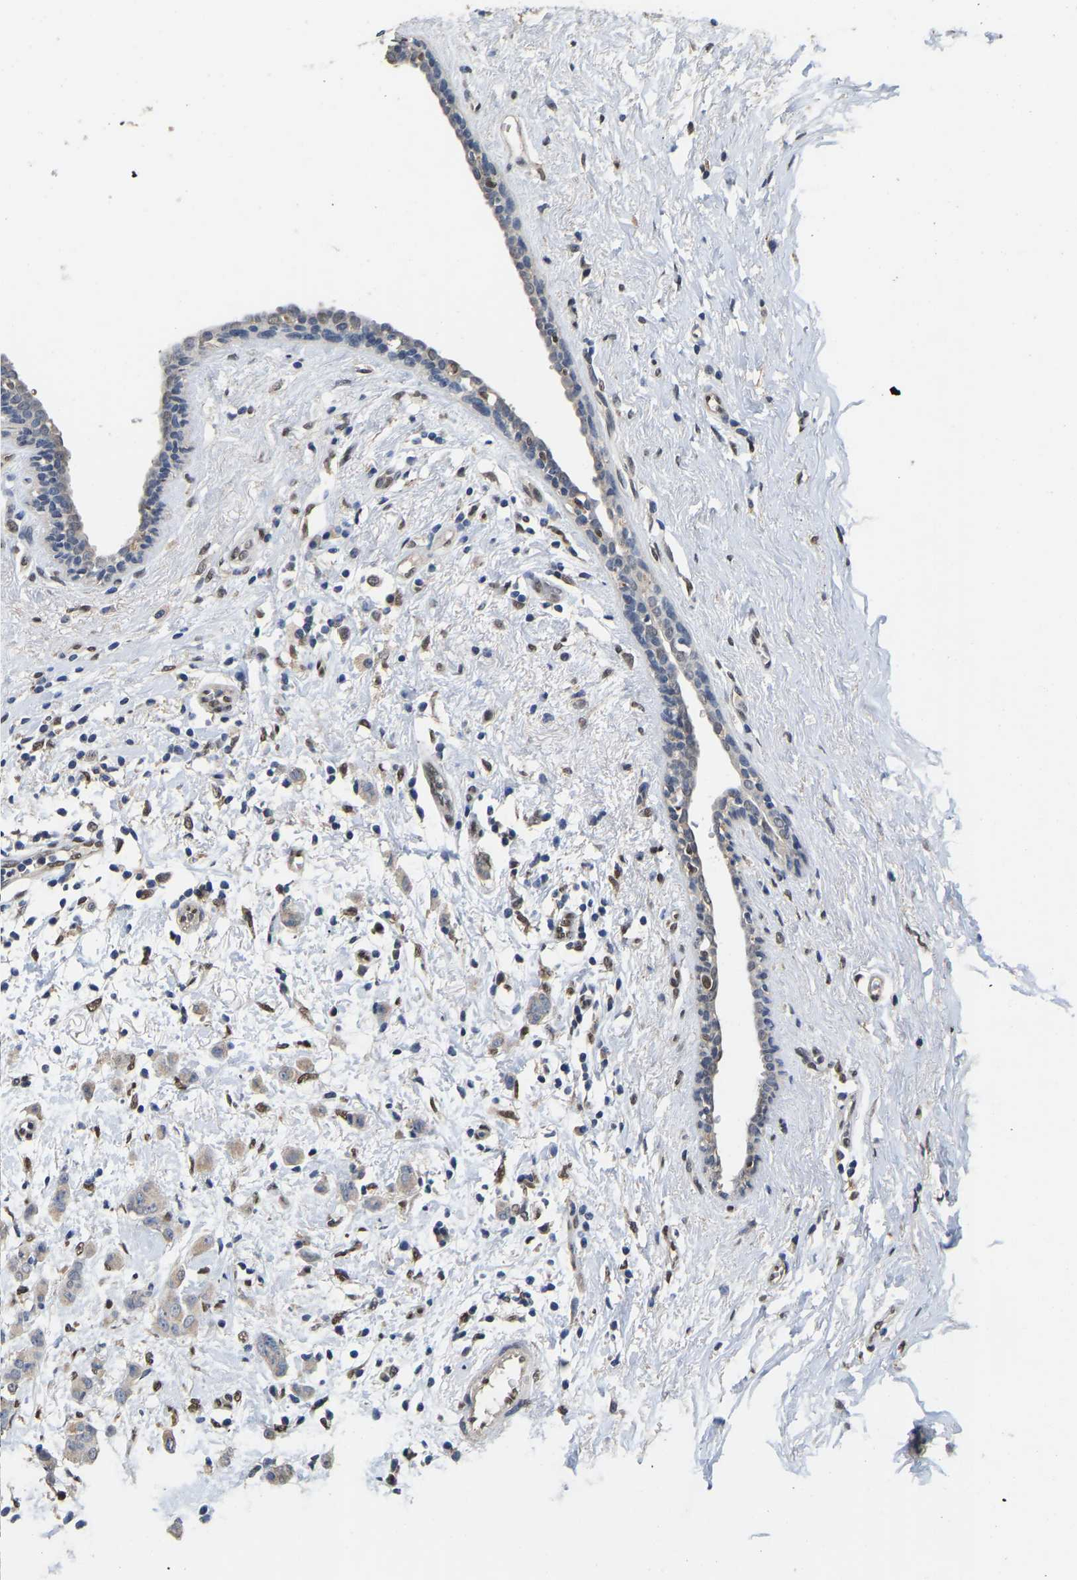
{"staining": {"intensity": "weak", "quantity": "25%-75%", "location": "cytoplasmic/membranous"}, "tissue": "breast cancer", "cell_type": "Tumor cells", "image_type": "cancer", "snomed": [{"axis": "morphology", "description": "Normal tissue, NOS"}, {"axis": "morphology", "description": "Duct carcinoma"}, {"axis": "topography", "description": "Breast"}], "caption": "The image displays immunohistochemical staining of breast infiltrating ductal carcinoma. There is weak cytoplasmic/membranous positivity is seen in about 25%-75% of tumor cells.", "gene": "QKI", "patient": {"sex": "female", "age": 40}}